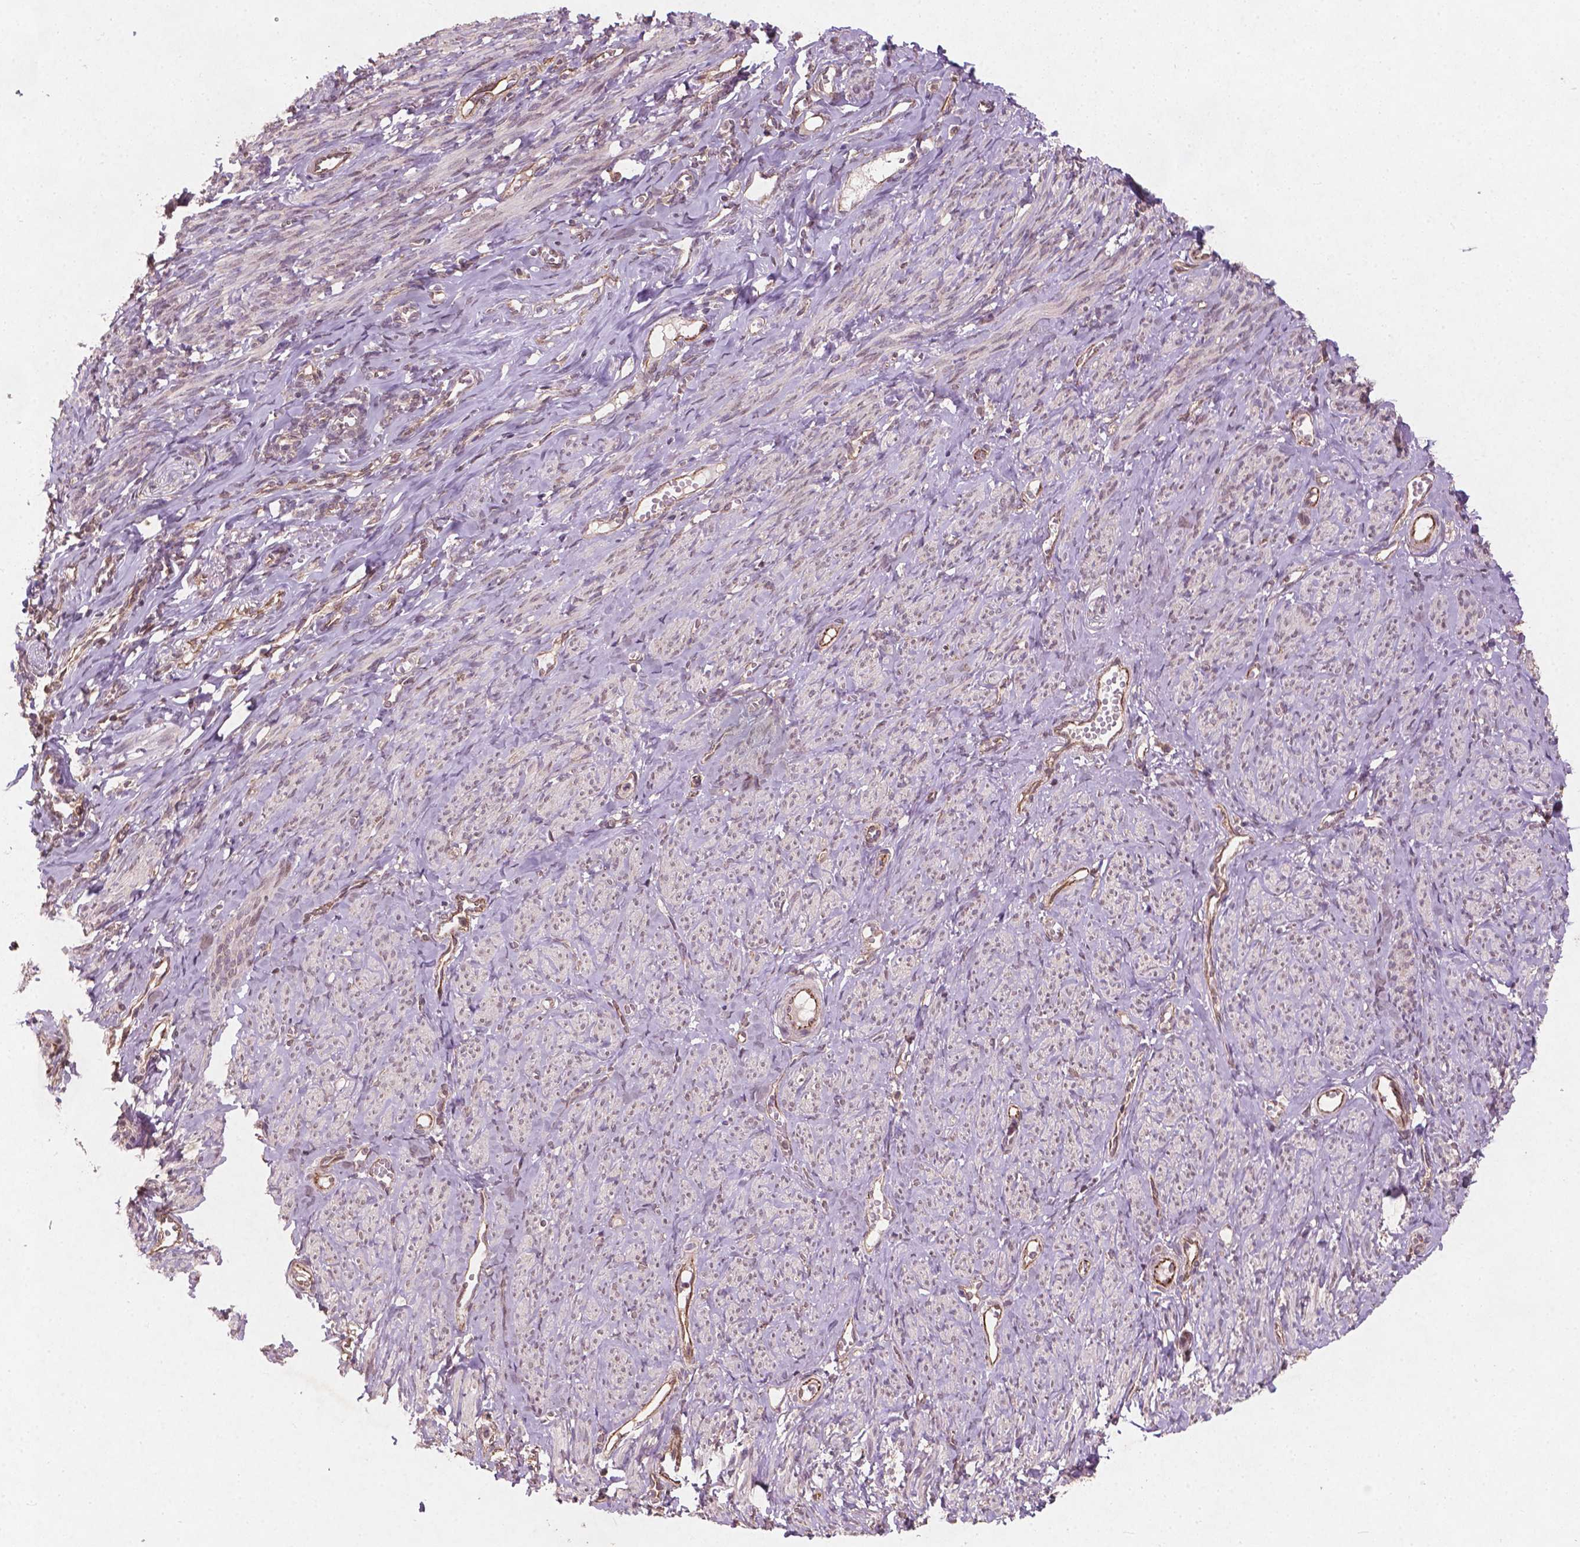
{"staining": {"intensity": "negative", "quantity": "none", "location": "none"}, "tissue": "smooth muscle", "cell_type": "Smooth muscle cells", "image_type": "normal", "snomed": [{"axis": "morphology", "description": "Normal tissue, NOS"}, {"axis": "topography", "description": "Smooth muscle"}], "caption": "High power microscopy histopathology image of an immunohistochemistry (IHC) micrograph of benign smooth muscle, revealing no significant expression in smooth muscle cells.", "gene": "SMAD2", "patient": {"sex": "female", "age": 65}}